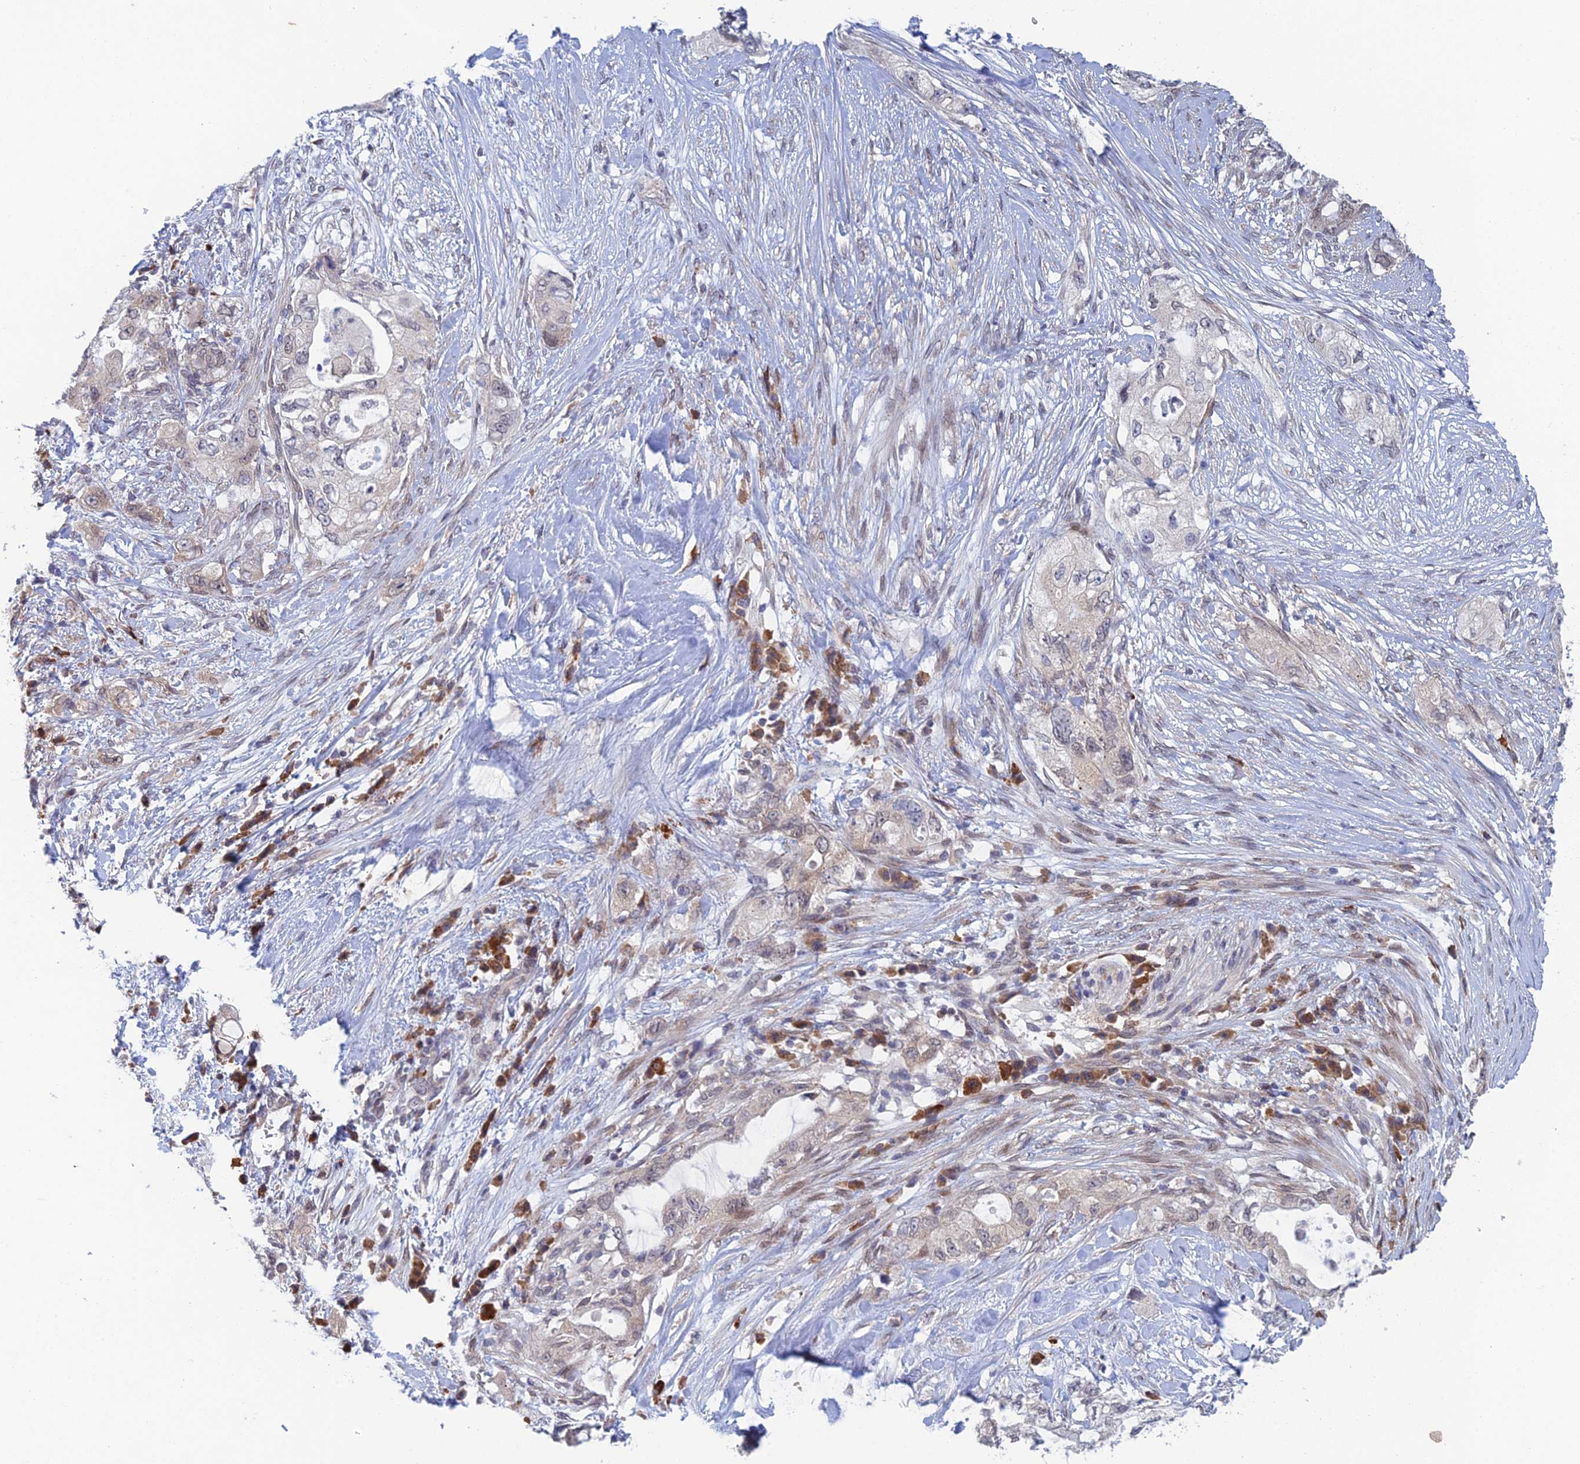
{"staining": {"intensity": "weak", "quantity": "<25%", "location": "cytoplasmic/membranous"}, "tissue": "pancreatic cancer", "cell_type": "Tumor cells", "image_type": "cancer", "snomed": [{"axis": "morphology", "description": "Adenocarcinoma, NOS"}, {"axis": "topography", "description": "Pancreas"}], "caption": "An image of pancreatic adenocarcinoma stained for a protein reveals no brown staining in tumor cells.", "gene": "SRA1", "patient": {"sex": "female", "age": 73}}